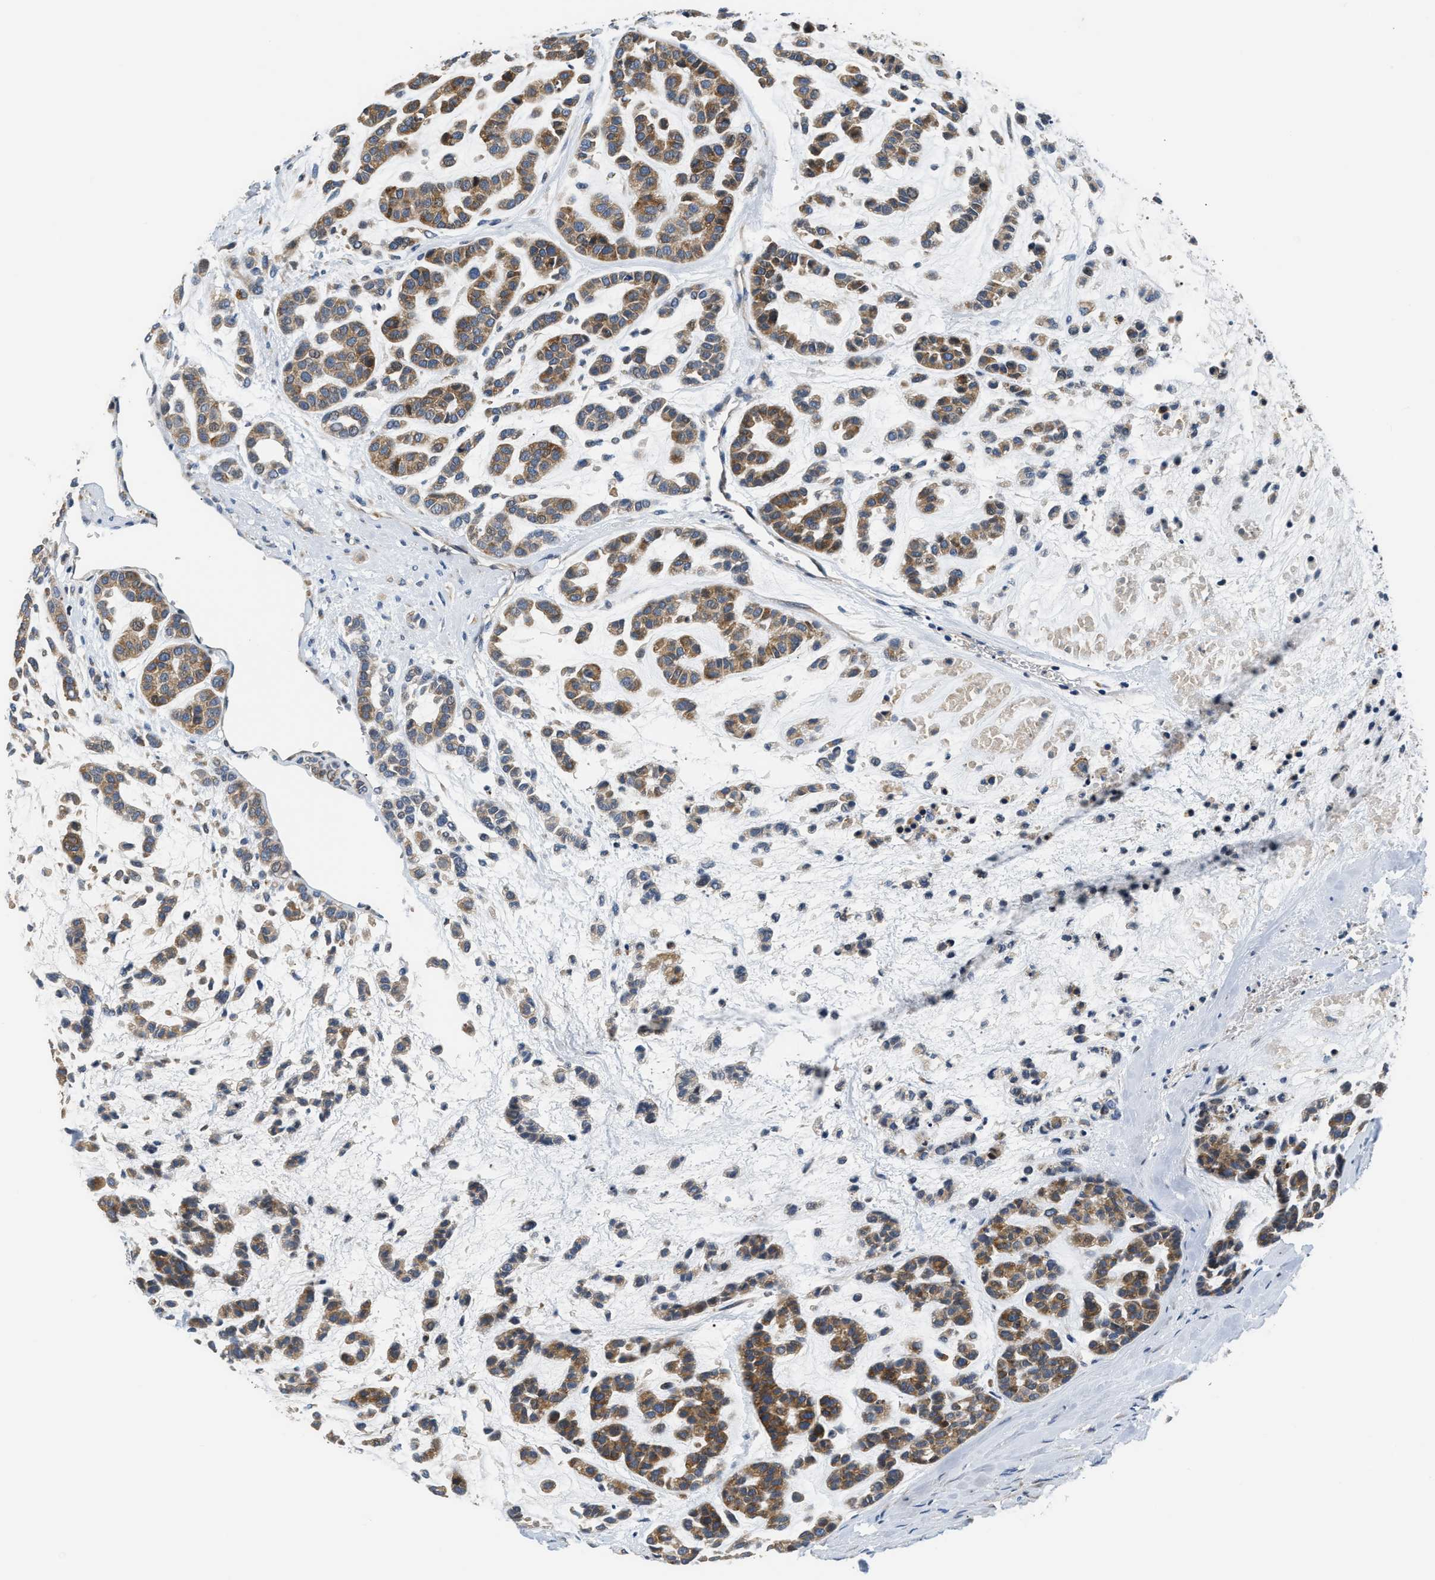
{"staining": {"intensity": "moderate", "quantity": ">75%", "location": "cytoplasmic/membranous"}, "tissue": "head and neck cancer", "cell_type": "Tumor cells", "image_type": "cancer", "snomed": [{"axis": "morphology", "description": "Adenocarcinoma, NOS"}, {"axis": "morphology", "description": "Adenoma, NOS"}, {"axis": "topography", "description": "Head-Neck"}], "caption": "Protein expression analysis of adenocarcinoma (head and neck) shows moderate cytoplasmic/membranous positivity in approximately >75% of tumor cells.", "gene": "TNIP2", "patient": {"sex": "female", "age": 55}}